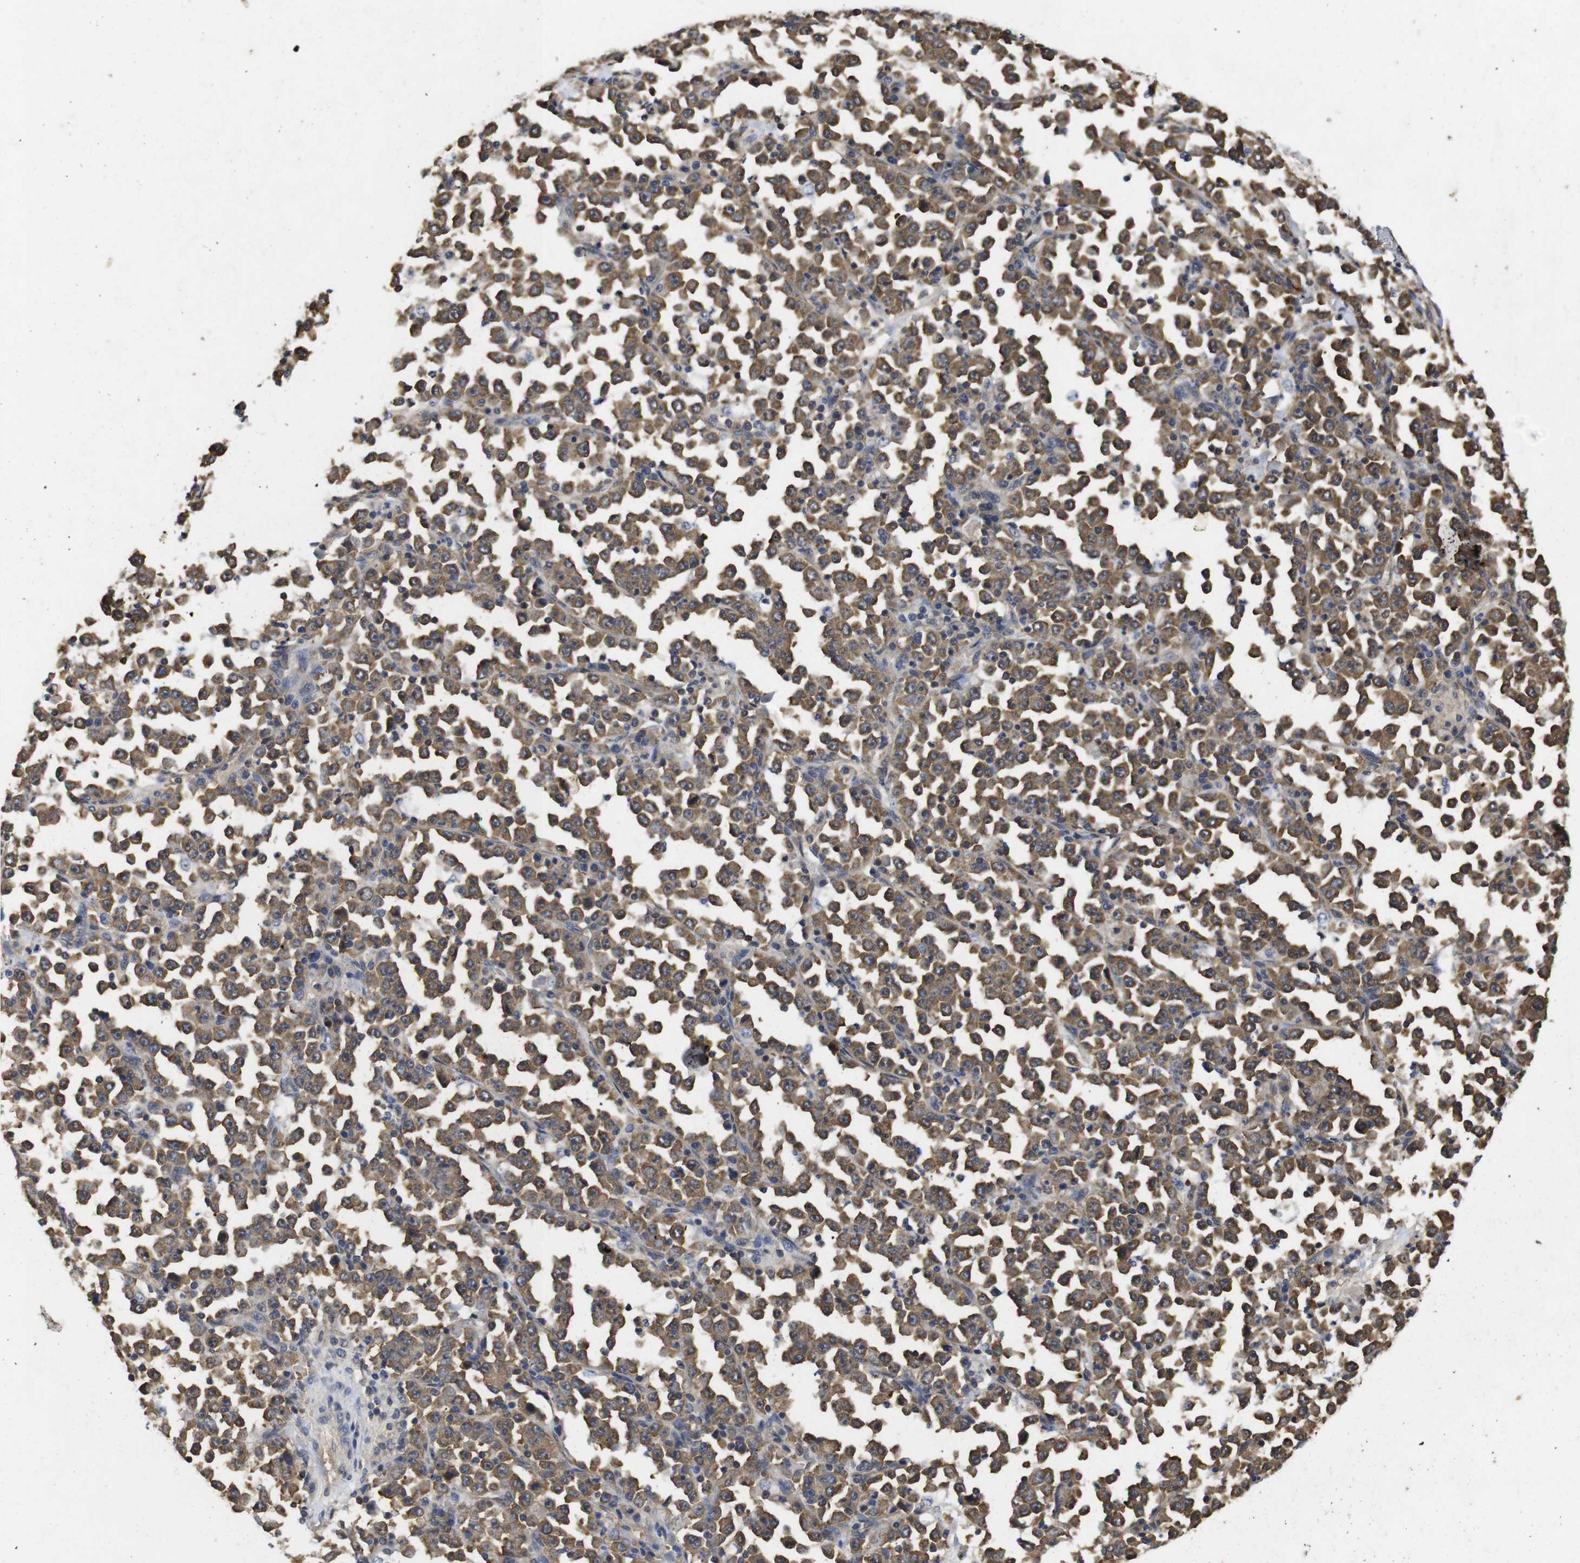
{"staining": {"intensity": "moderate", "quantity": ">75%", "location": "cytoplasmic/membranous"}, "tissue": "stomach cancer", "cell_type": "Tumor cells", "image_type": "cancer", "snomed": [{"axis": "morphology", "description": "Normal tissue, NOS"}, {"axis": "morphology", "description": "Adenocarcinoma, NOS"}, {"axis": "topography", "description": "Stomach, upper"}, {"axis": "topography", "description": "Stomach"}], "caption": "This histopathology image demonstrates stomach adenocarcinoma stained with IHC to label a protein in brown. The cytoplasmic/membranous of tumor cells show moderate positivity for the protein. Nuclei are counter-stained blue.", "gene": "SUMO3", "patient": {"sex": "male", "age": 59}}